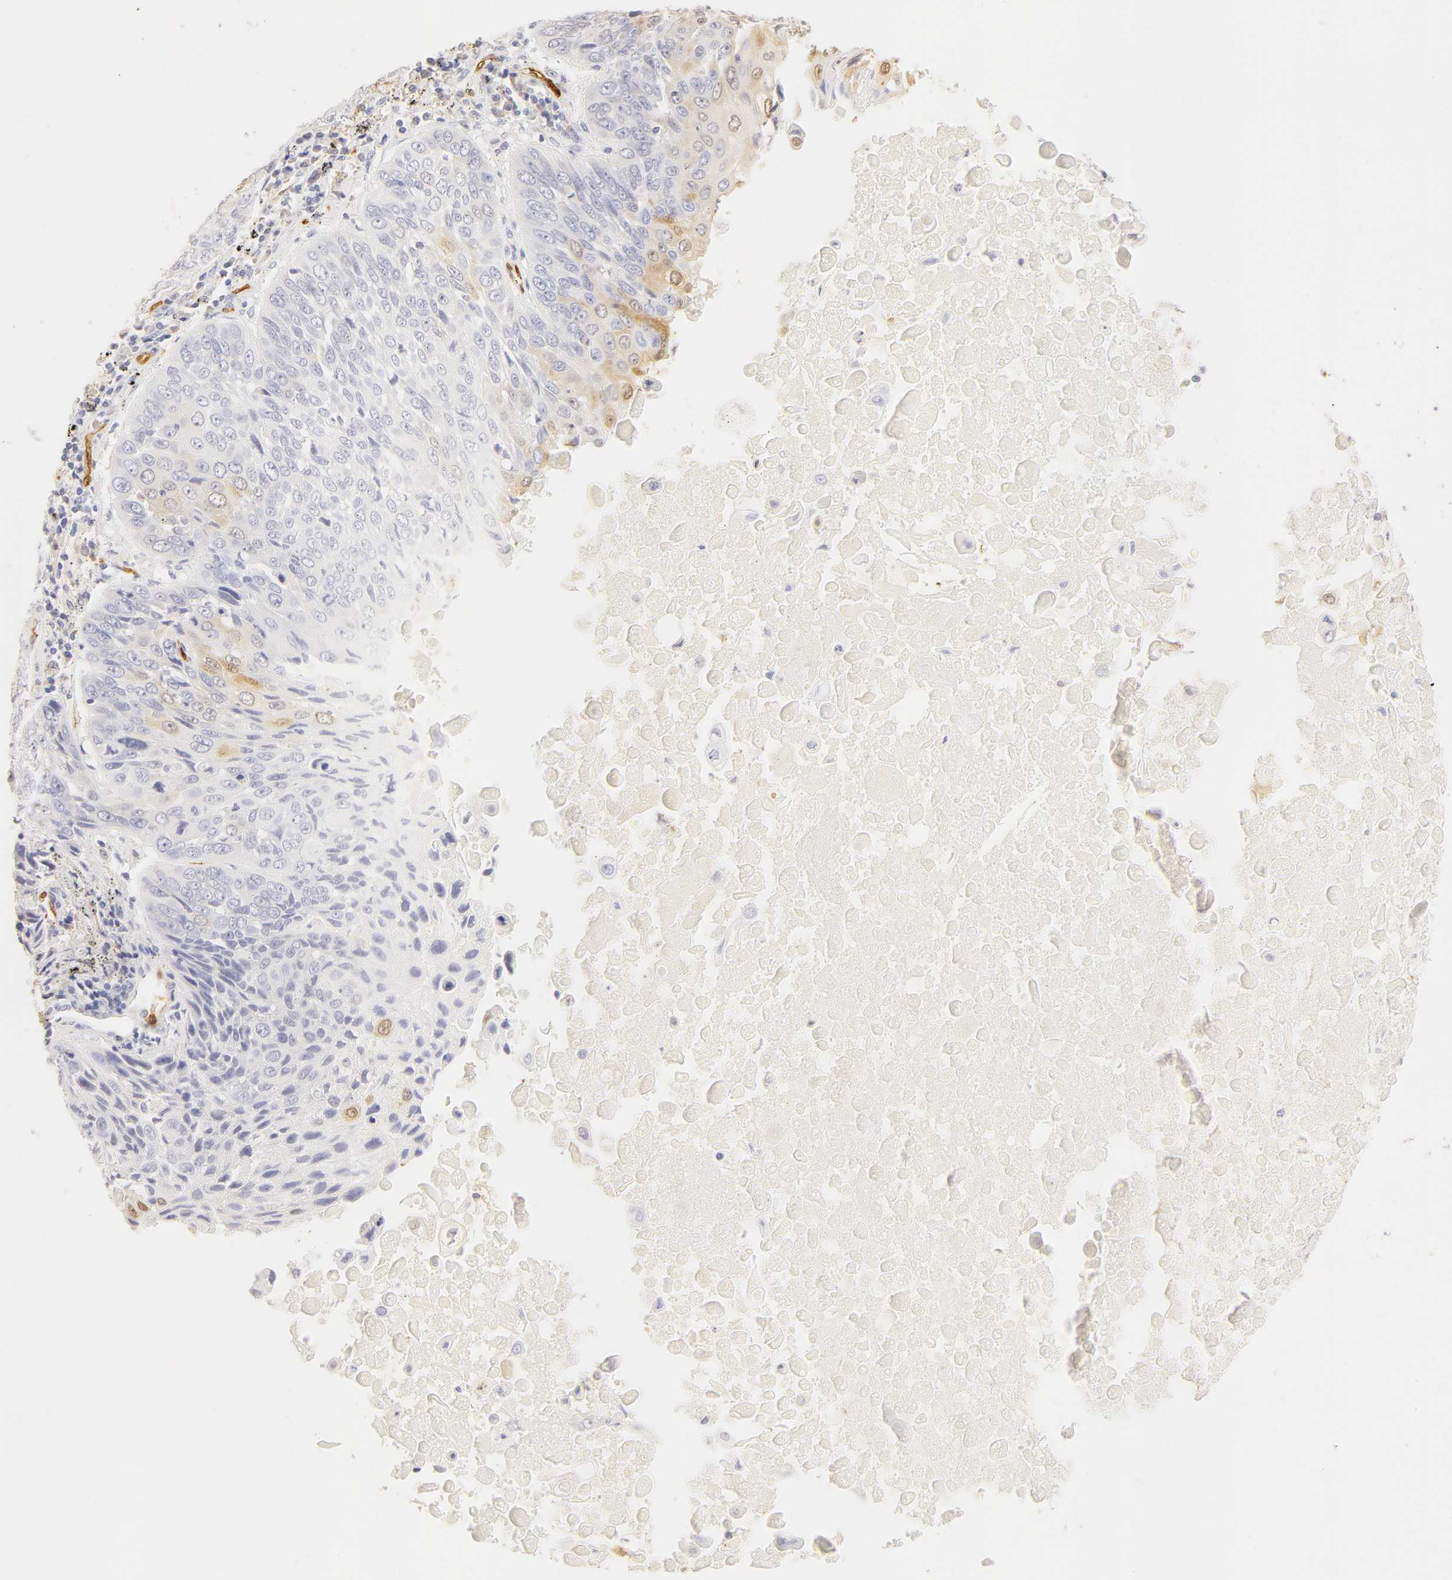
{"staining": {"intensity": "negative", "quantity": "none", "location": "none"}, "tissue": "lung cancer", "cell_type": "Tumor cells", "image_type": "cancer", "snomed": [{"axis": "morphology", "description": "Adenocarcinoma, NOS"}, {"axis": "topography", "description": "Lung"}], "caption": "Tumor cells are negative for protein expression in human adenocarcinoma (lung). (DAB (3,3'-diaminobenzidine) IHC, high magnification).", "gene": "CA2", "patient": {"sex": "male", "age": 60}}